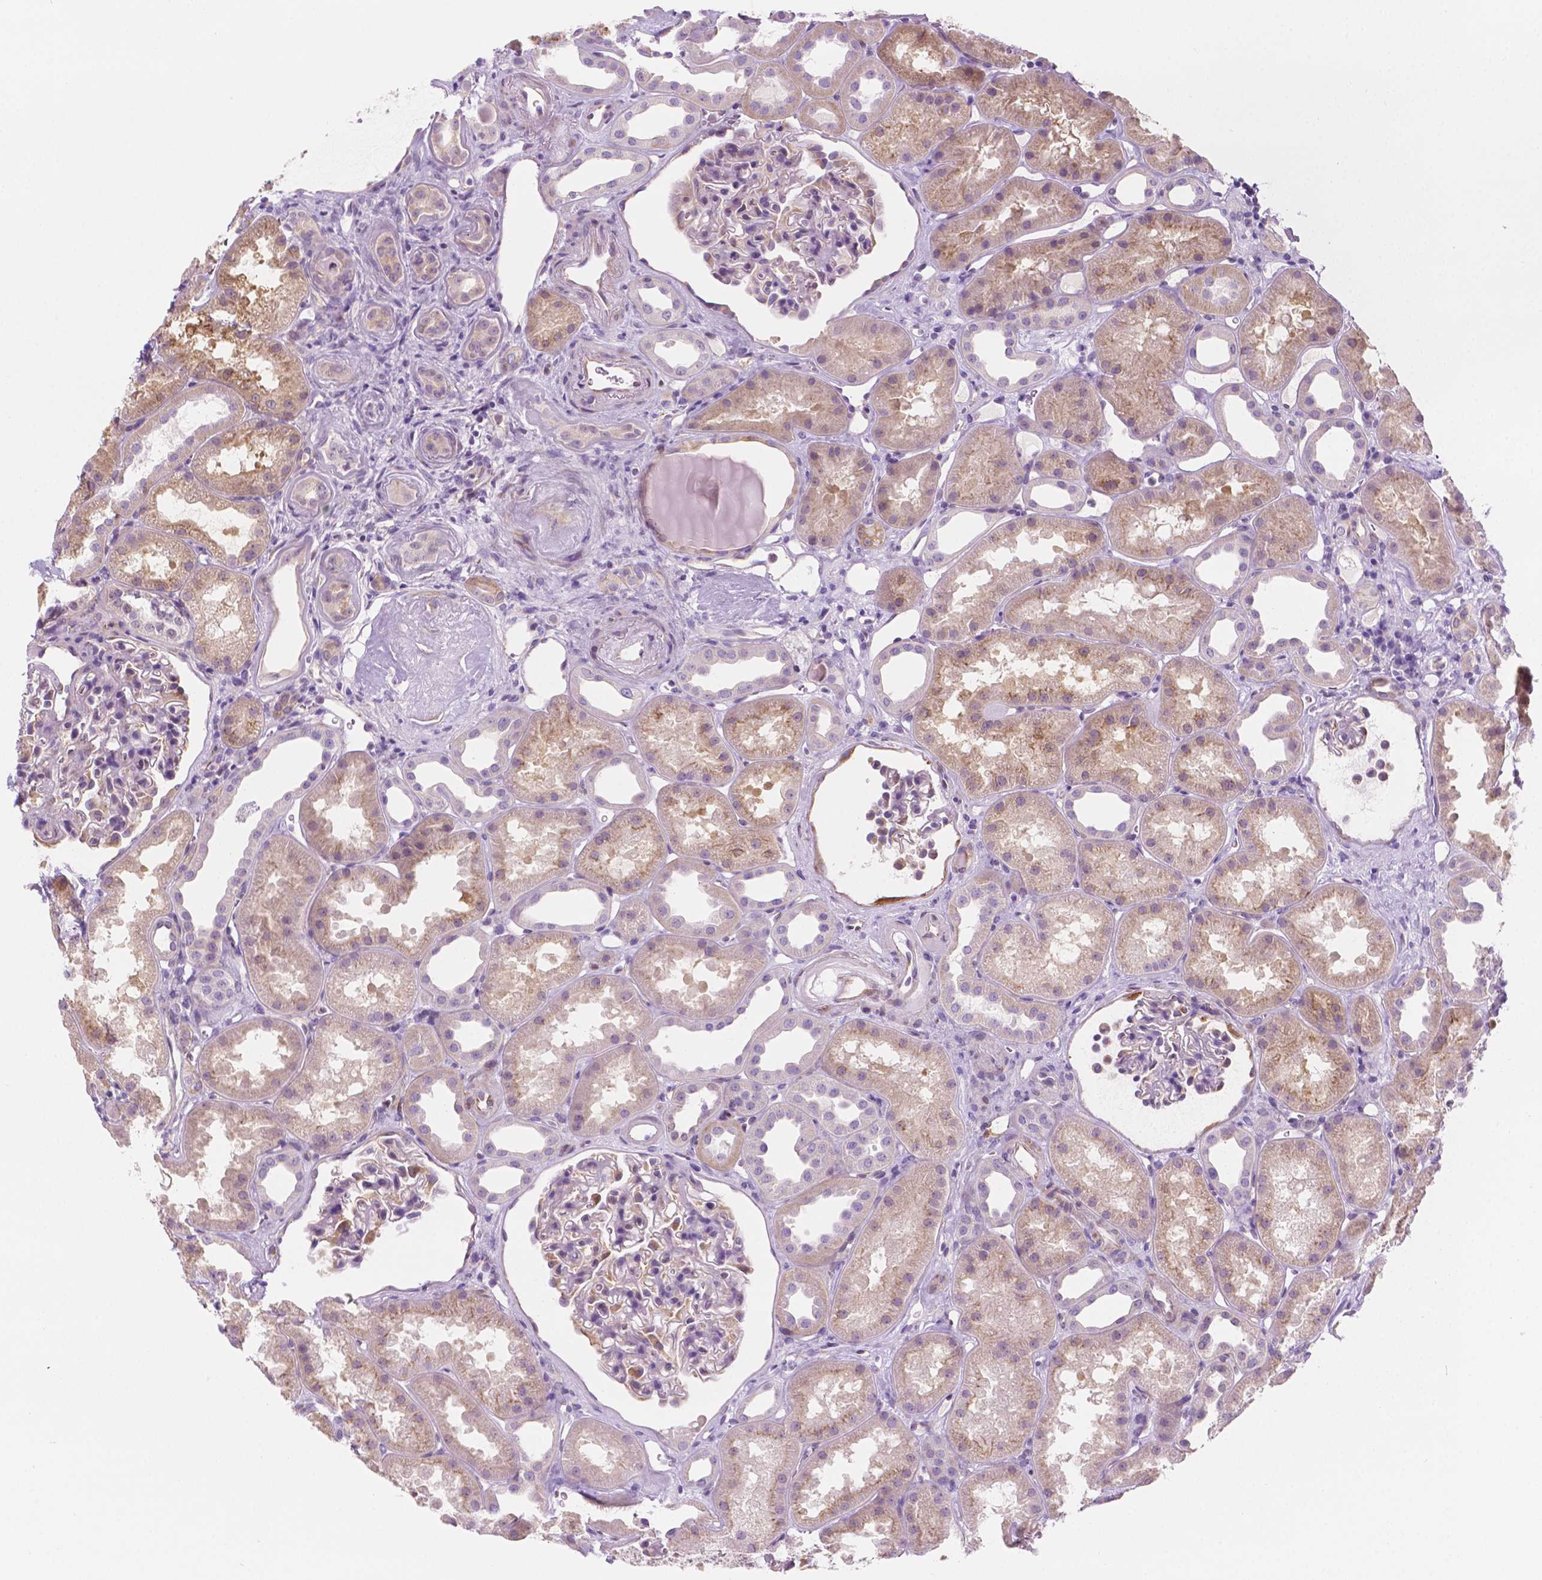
{"staining": {"intensity": "weak", "quantity": "<25%", "location": "cytoplasmic/membranous"}, "tissue": "kidney", "cell_type": "Cells in glomeruli", "image_type": "normal", "snomed": [{"axis": "morphology", "description": "Normal tissue, NOS"}, {"axis": "topography", "description": "Kidney"}], "caption": "This is a histopathology image of IHC staining of benign kidney, which shows no positivity in cells in glomeruli.", "gene": "EPPK1", "patient": {"sex": "male", "age": 61}}